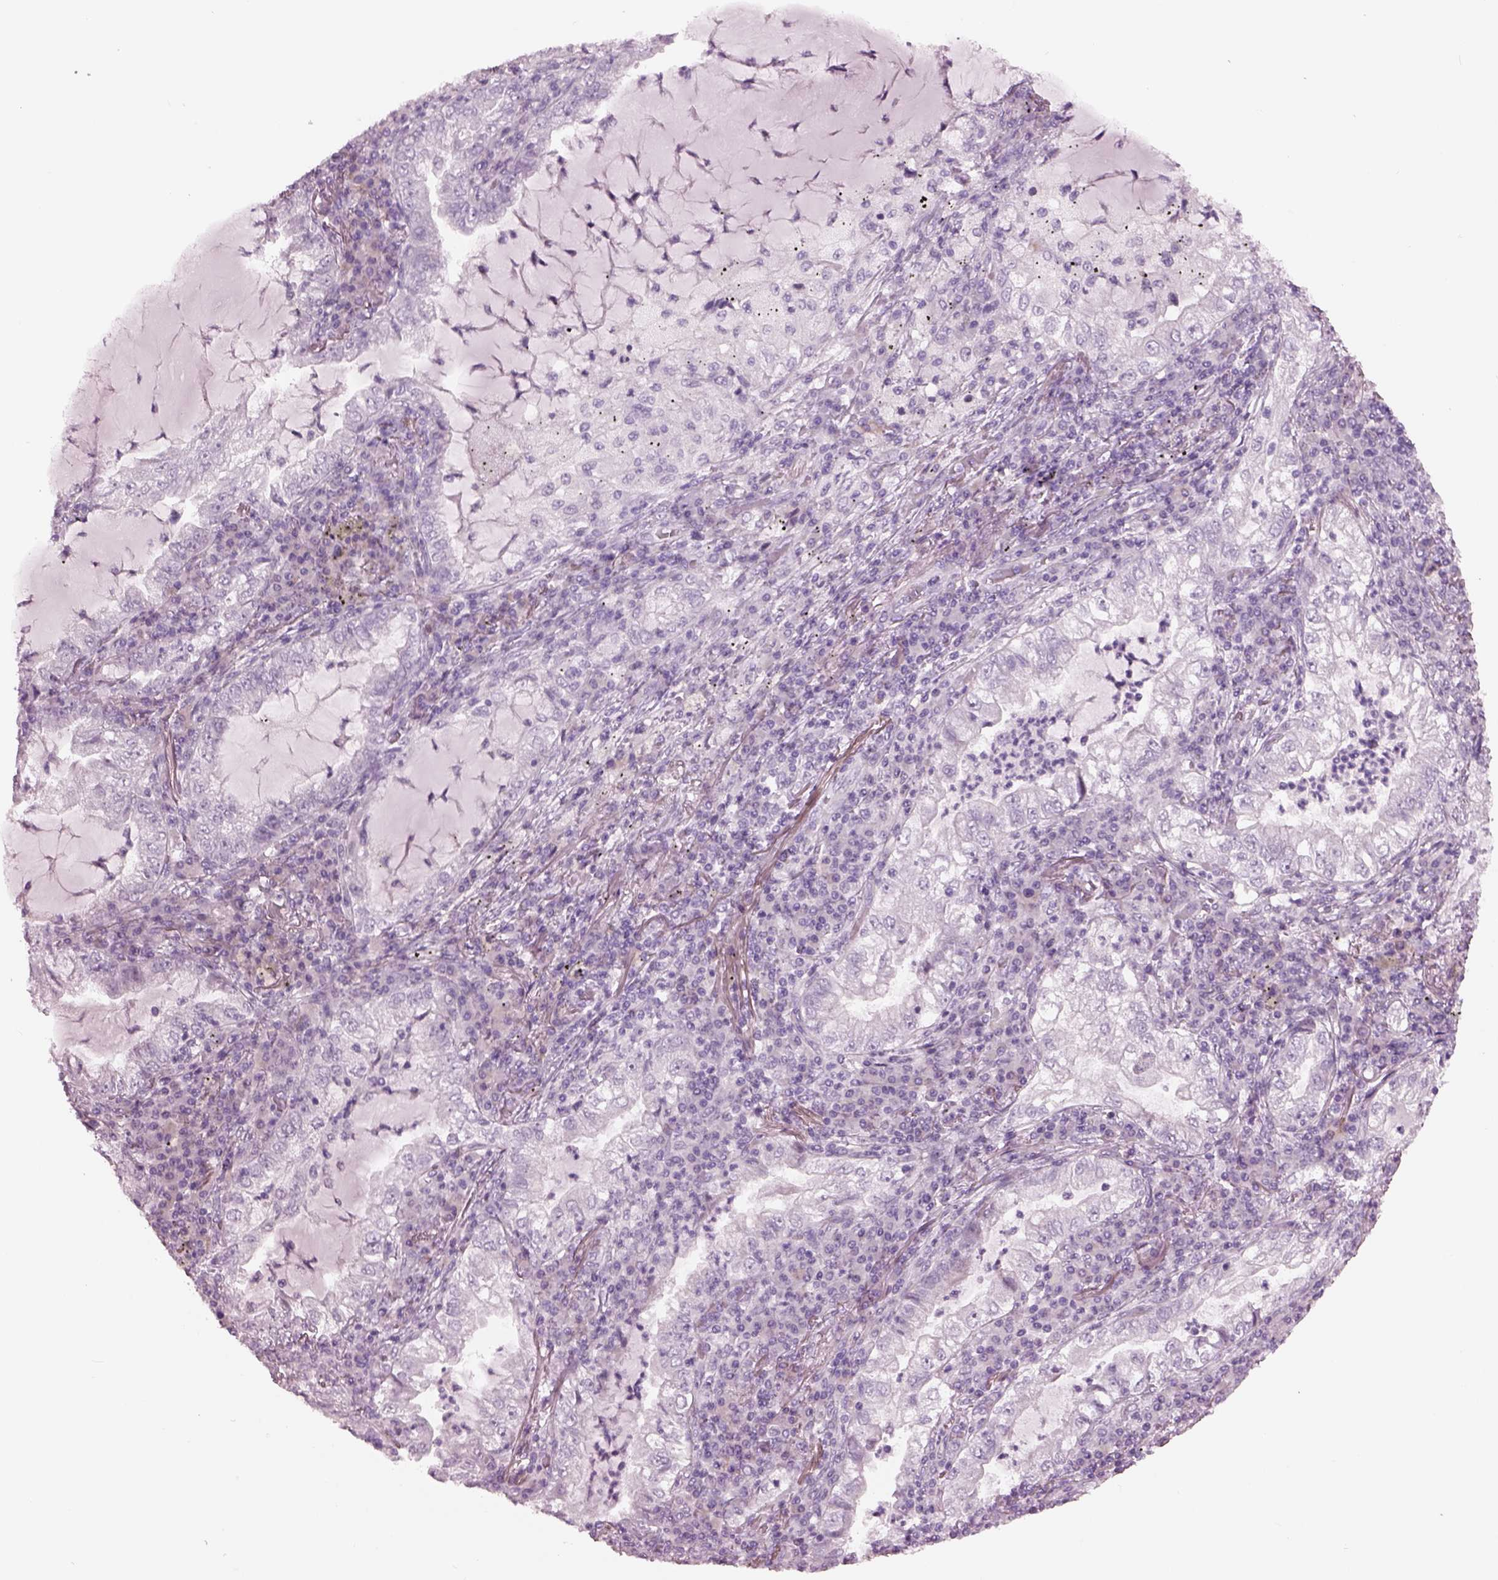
{"staining": {"intensity": "negative", "quantity": "none", "location": "none"}, "tissue": "lung cancer", "cell_type": "Tumor cells", "image_type": "cancer", "snomed": [{"axis": "morphology", "description": "Adenocarcinoma, NOS"}, {"axis": "topography", "description": "Lung"}], "caption": "A micrograph of adenocarcinoma (lung) stained for a protein reveals no brown staining in tumor cells.", "gene": "CYLC1", "patient": {"sex": "female", "age": 73}}